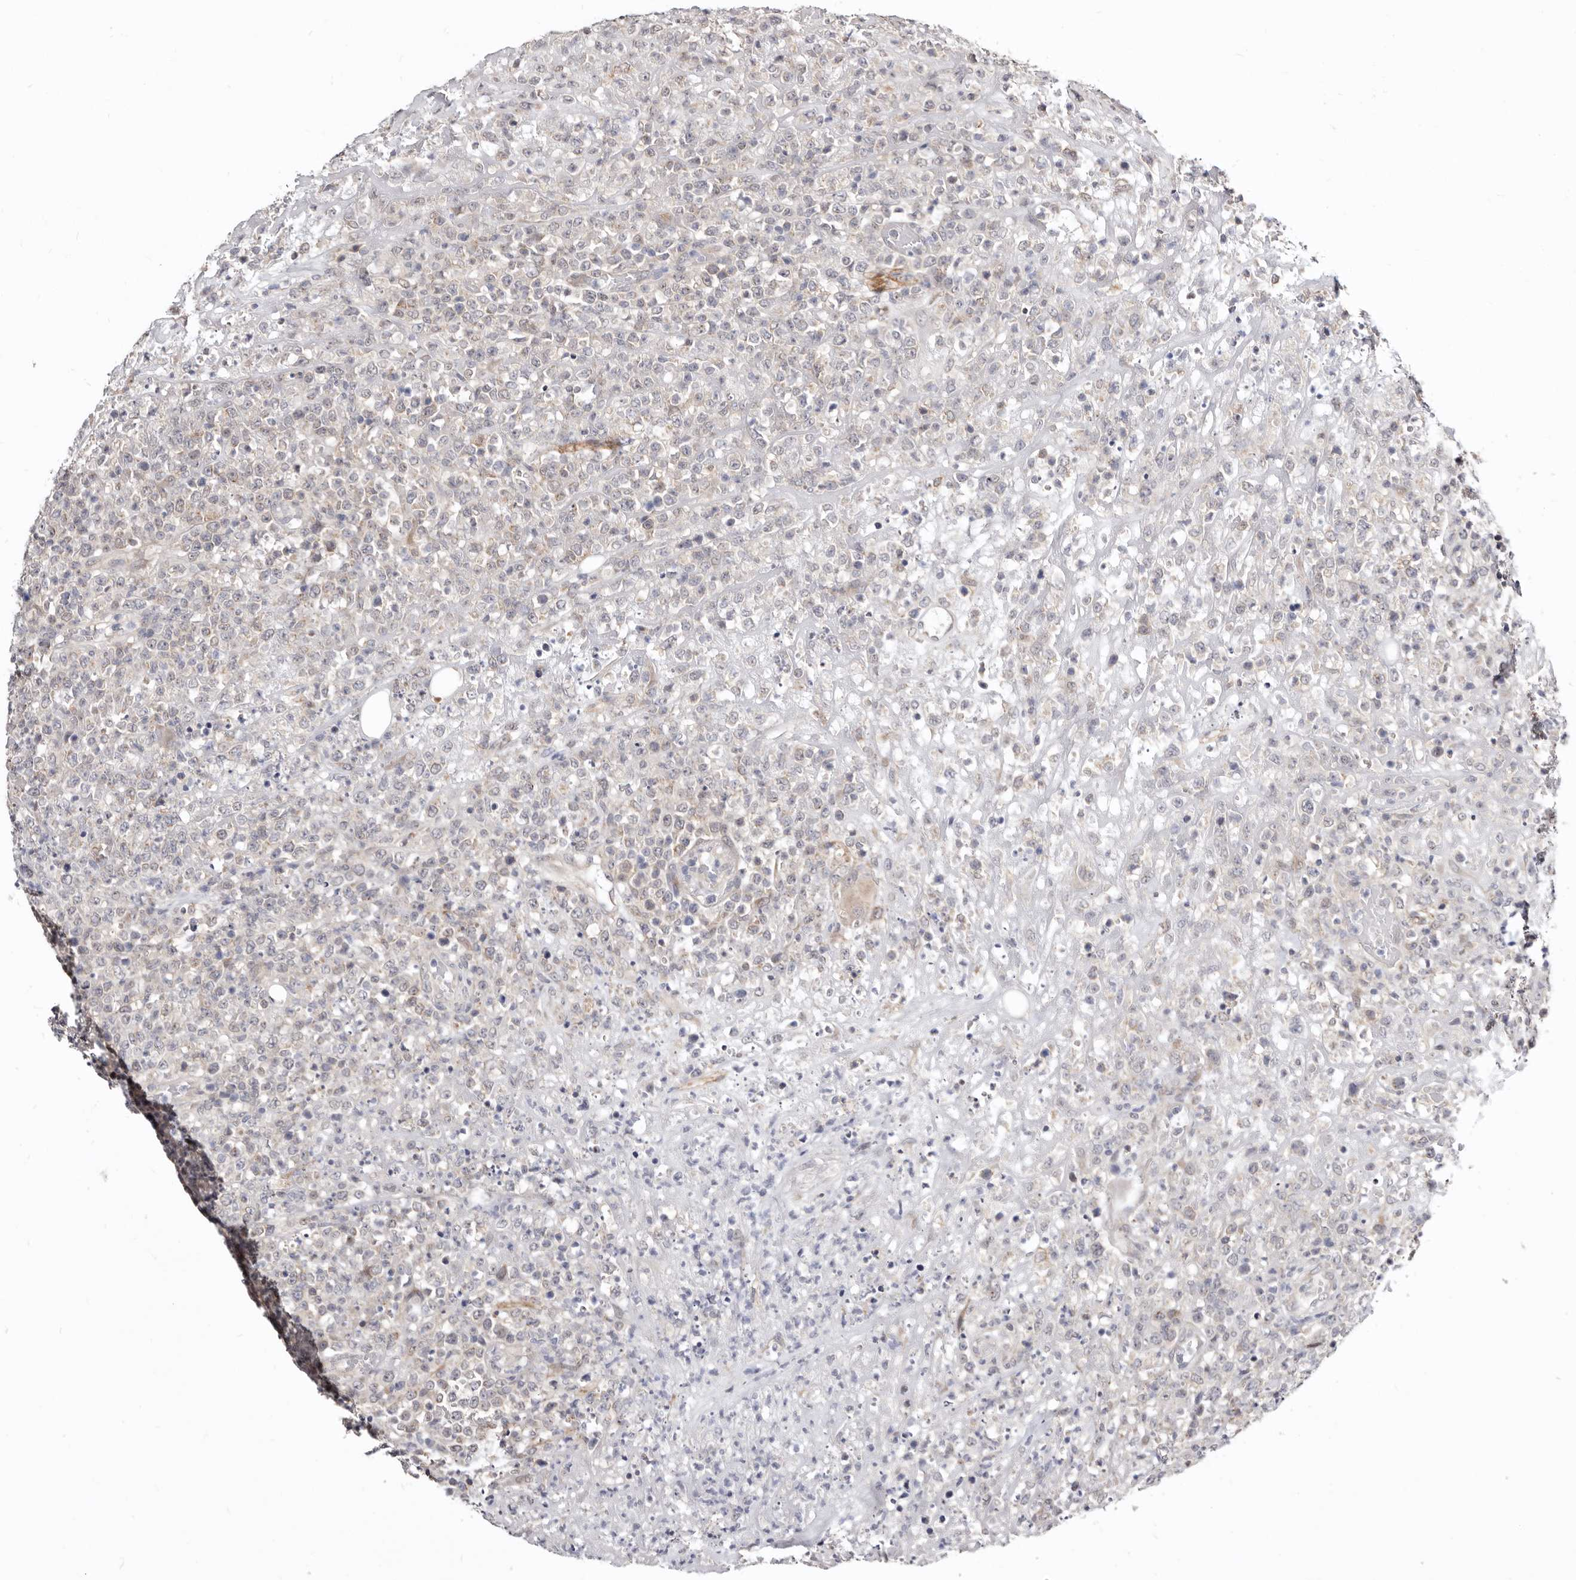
{"staining": {"intensity": "negative", "quantity": "none", "location": "none"}, "tissue": "lymphoma", "cell_type": "Tumor cells", "image_type": "cancer", "snomed": [{"axis": "morphology", "description": "Malignant lymphoma, non-Hodgkin's type, High grade"}, {"axis": "topography", "description": "Colon"}], "caption": "This is an immunohistochemistry histopathology image of human malignant lymphoma, non-Hodgkin's type (high-grade). There is no expression in tumor cells.", "gene": "KLHL4", "patient": {"sex": "female", "age": 53}}